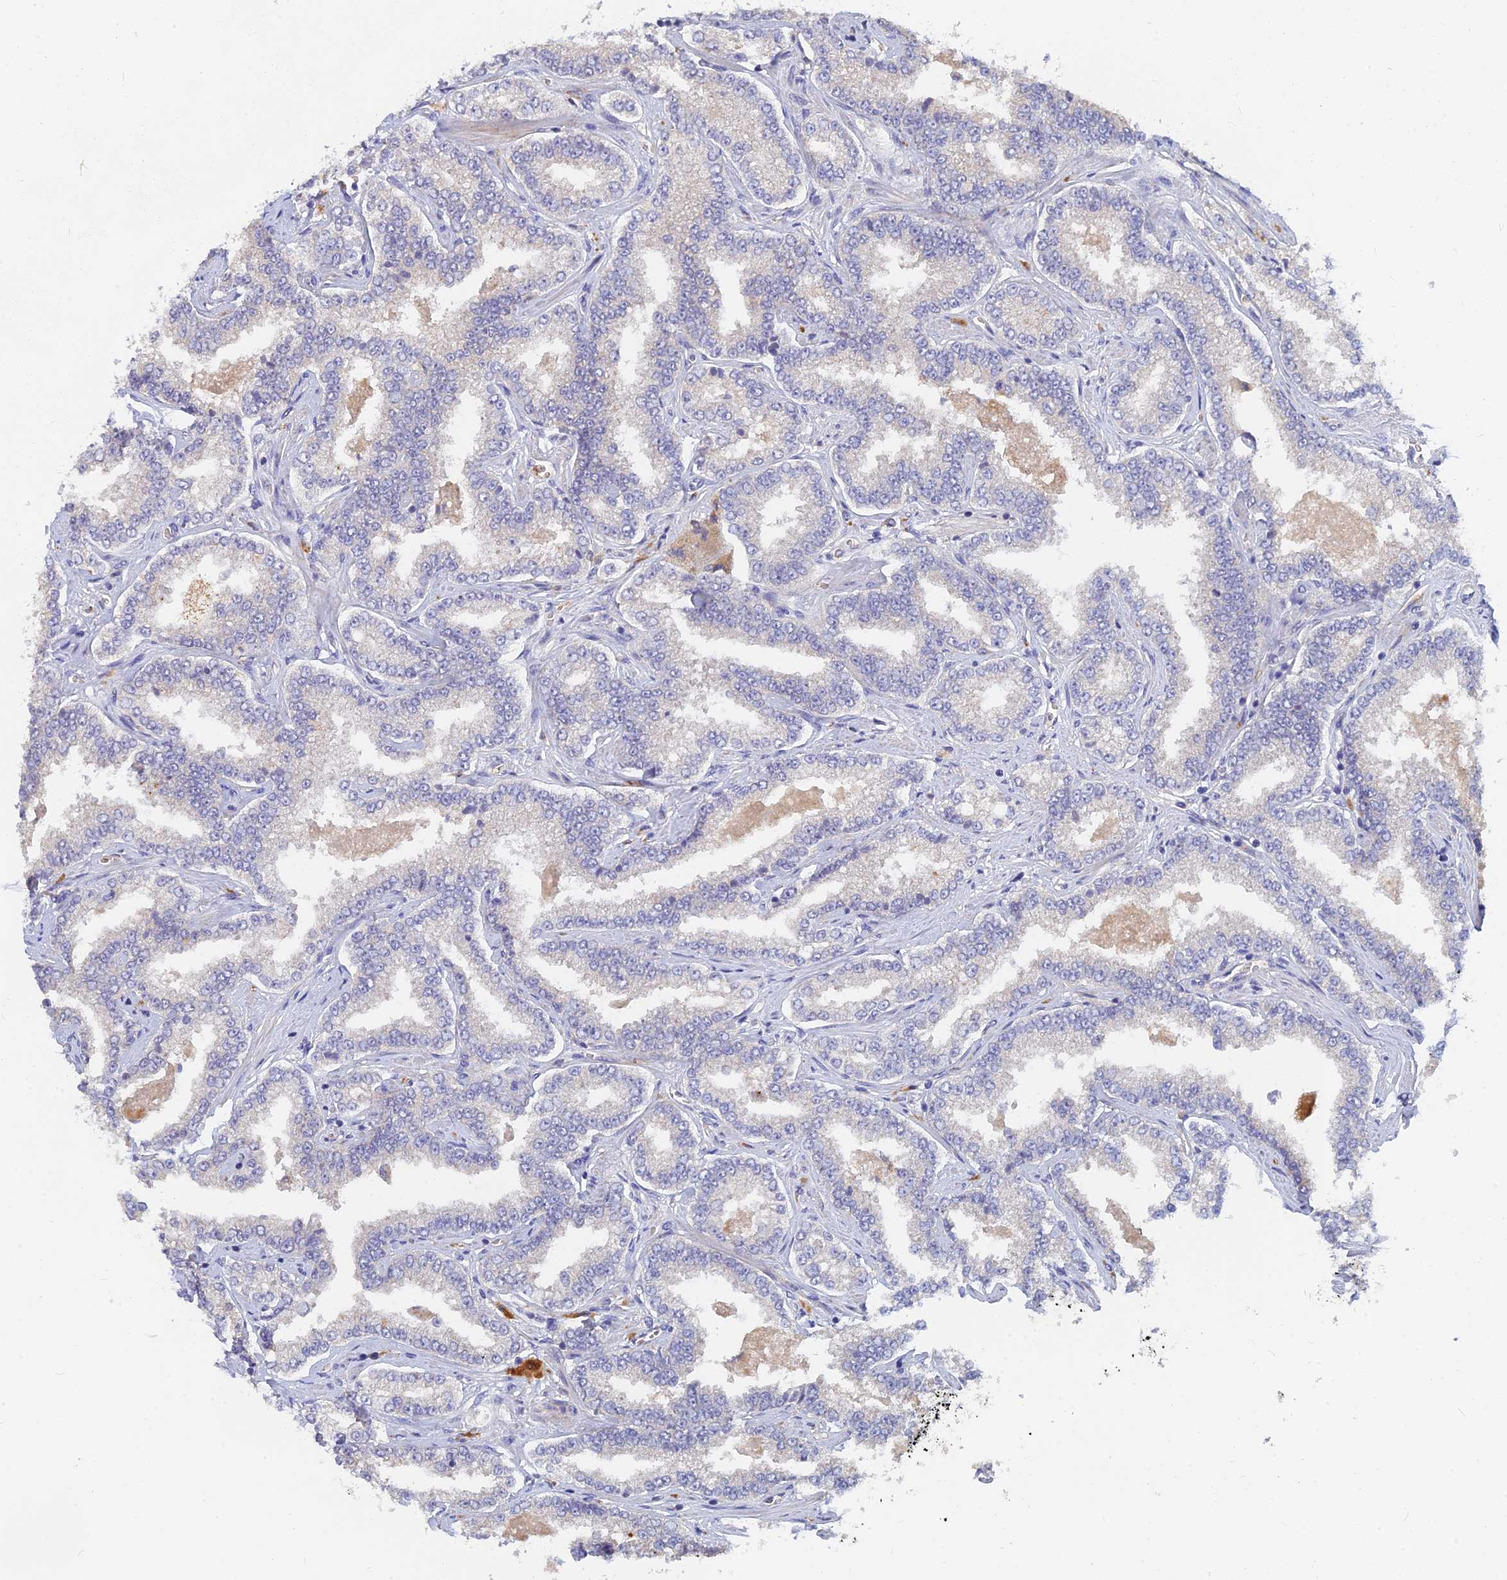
{"staining": {"intensity": "negative", "quantity": "none", "location": "none"}, "tissue": "prostate cancer", "cell_type": "Tumor cells", "image_type": "cancer", "snomed": [{"axis": "morphology", "description": "Normal tissue, NOS"}, {"axis": "morphology", "description": "Adenocarcinoma, High grade"}, {"axis": "topography", "description": "Prostate"}], "caption": "The histopathology image demonstrates no staining of tumor cells in prostate cancer (adenocarcinoma (high-grade)).", "gene": "ARRDC1", "patient": {"sex": "male", "age": 83}}